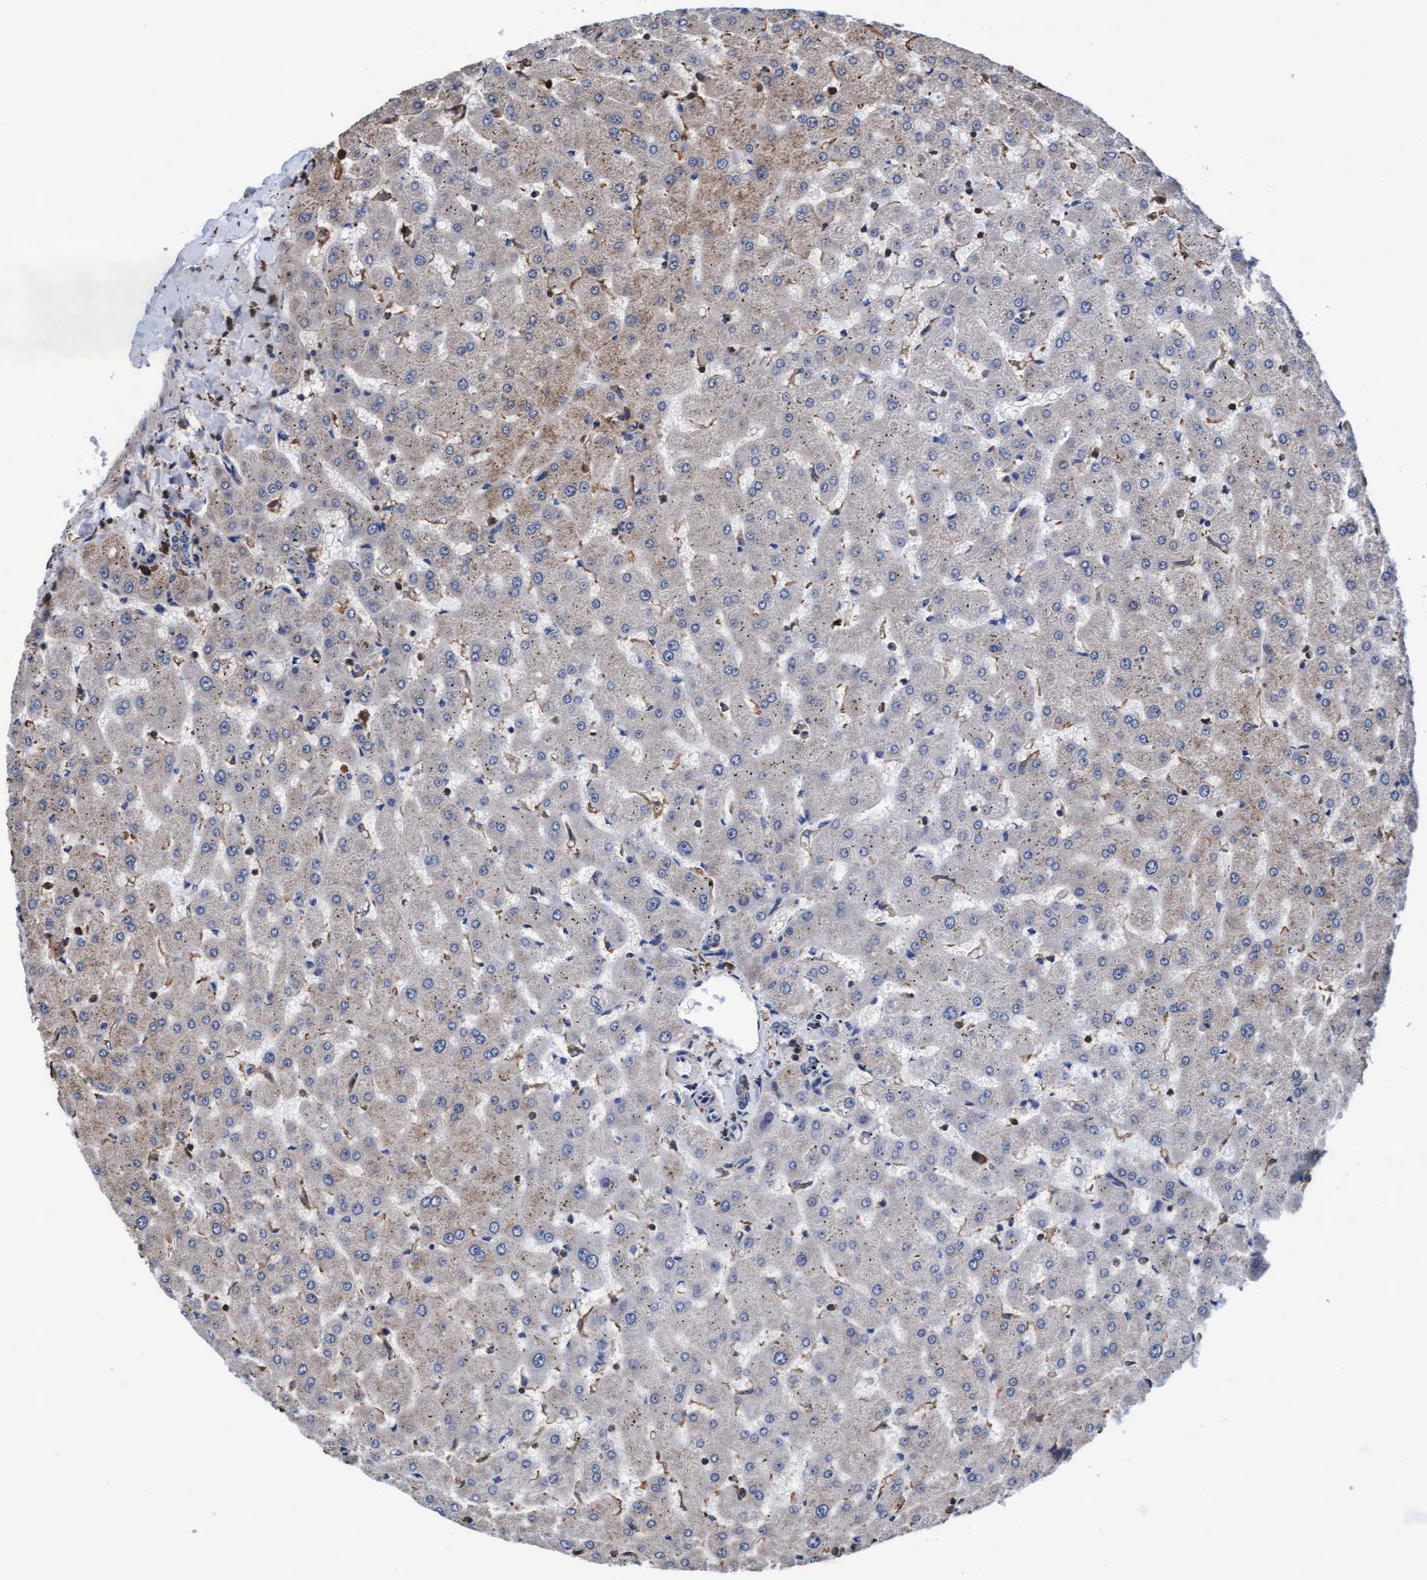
{"staining": {"intensity": "weak", "quantity": "<25%", "location": "cytoplasmic/membranous"}, "tissue": "liver", "cell_type": "Cholangiocytes", "image_type": "normal", "snomed": [{"axis": "morphology", "description": "Normal tissue, NOS"}, {"axis": "topography", "description": "Liver"}], "caption": "This is a micrograph of IHC staining of normal liver, which shows no positivity in cholangiocytes.", "gene": "GRHPR", "patient": {"sex": "female", "age": 63}}